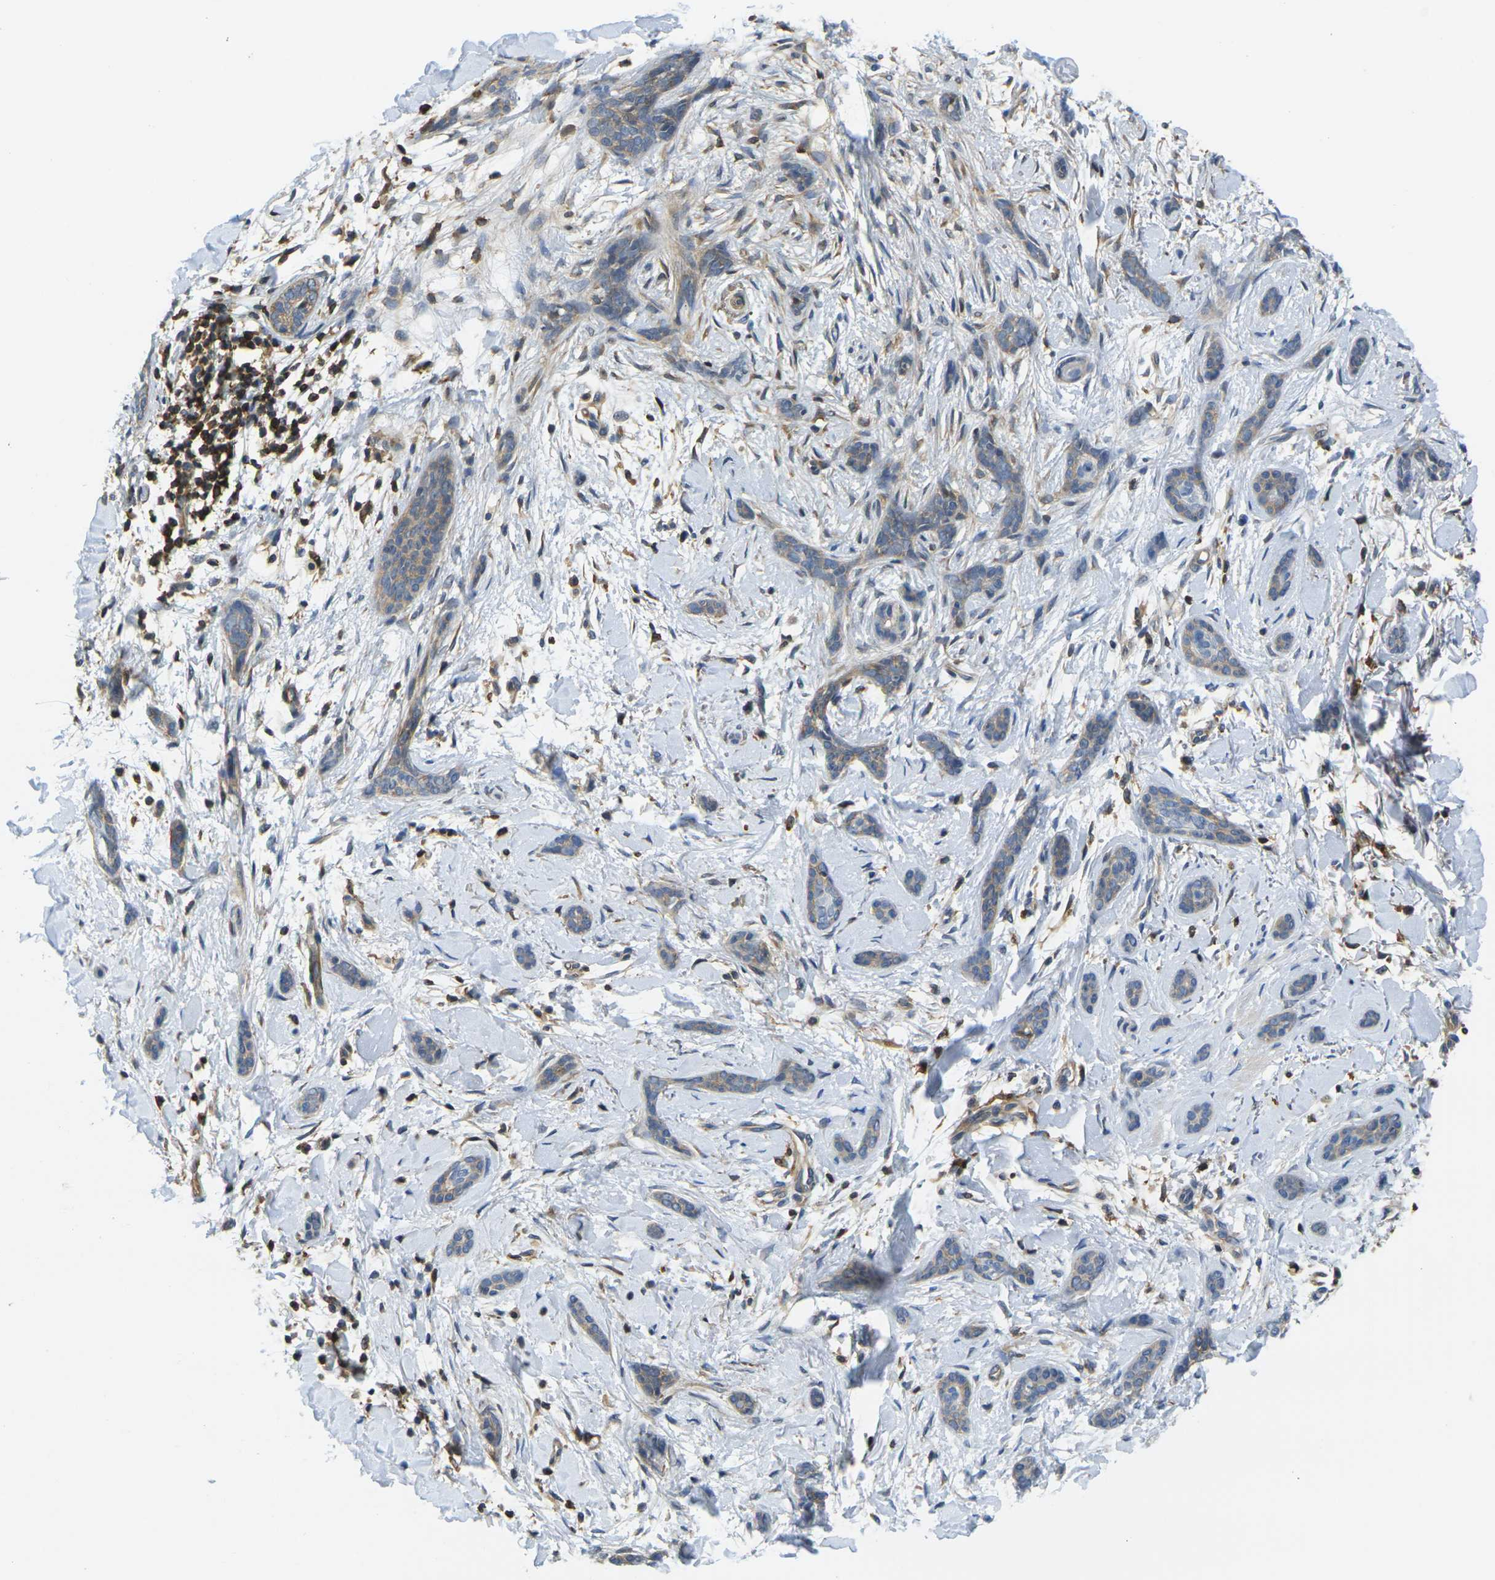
{"staining": {"intensity": "weak", "quantity": ">75%", "location": "cytoplasmic/membranous"}, "tissue": "skin cancer", "cell_type": "Tumor cells", "image_type": "cancer", "snomed": [{"axis": "morphology", "description": "Basal cell carcinoma"}, {"axis": "topography", "description": "Skin"}], "caption": "A histopathology image of skin basal cell carcinoma stained for a protein exhibits weak cytoplasmic/membranous brown staining in tumor cells.", "gene": "LASP1", "patient": {"sex": "female", "age": 58}}